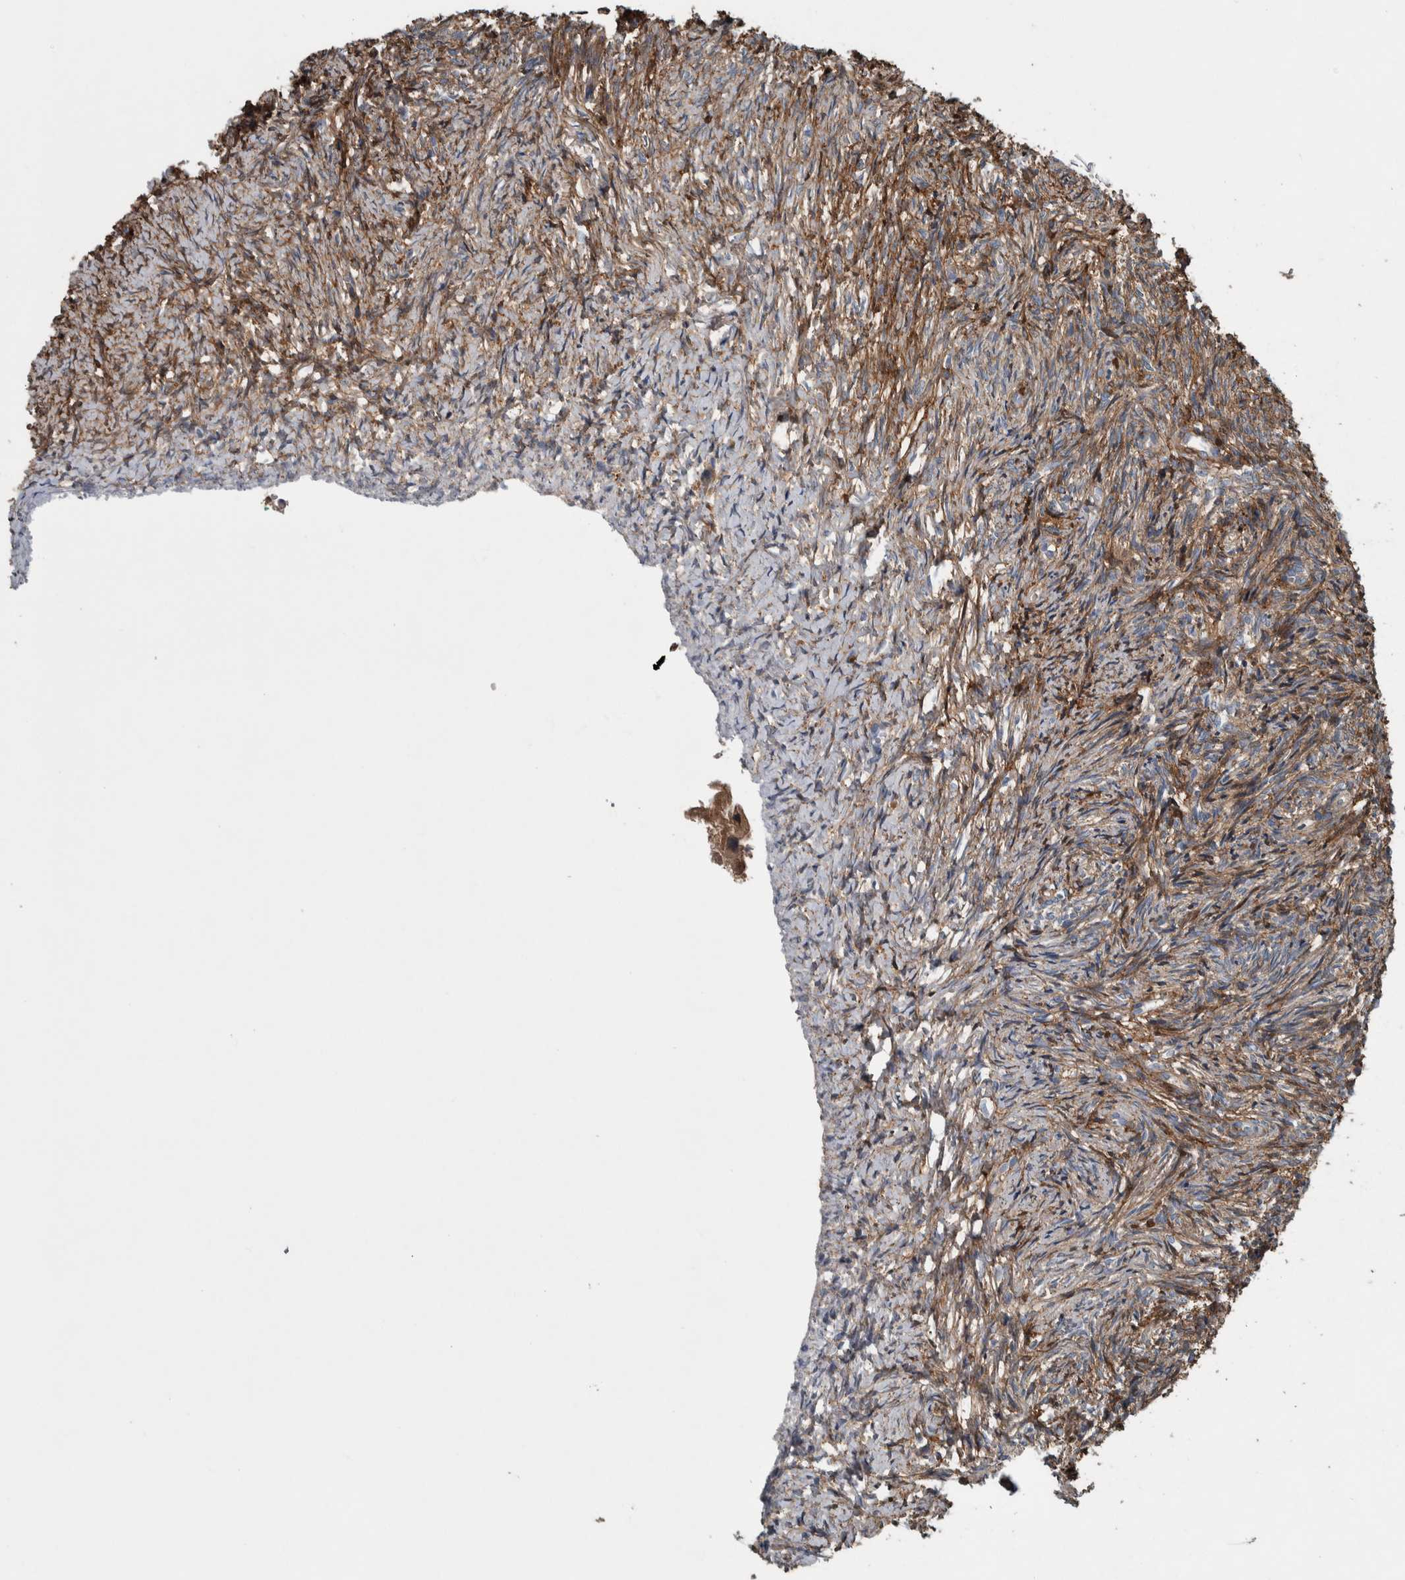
{"staining": {"intensity": "moderate", "quantity": ">75%", "location": "cytoplasmic/membranous"}, "tissue": "ovary", "cell_type": "Follicle cells", "image_type": "normal", "snomed": [{"axis": "morphology", "description": "Normal tissue, NOS"}, {"axis": "topography", "description": "Ovary"}], "caption": "Approximately >75% of follicle cells in normal human ovary display moderate cytoplasmic/membranous protein positivity as visualized by brown immunohistochemical staining.", "gene": "SERPINC1", "patient": {"sex": "female", "age": 41}}